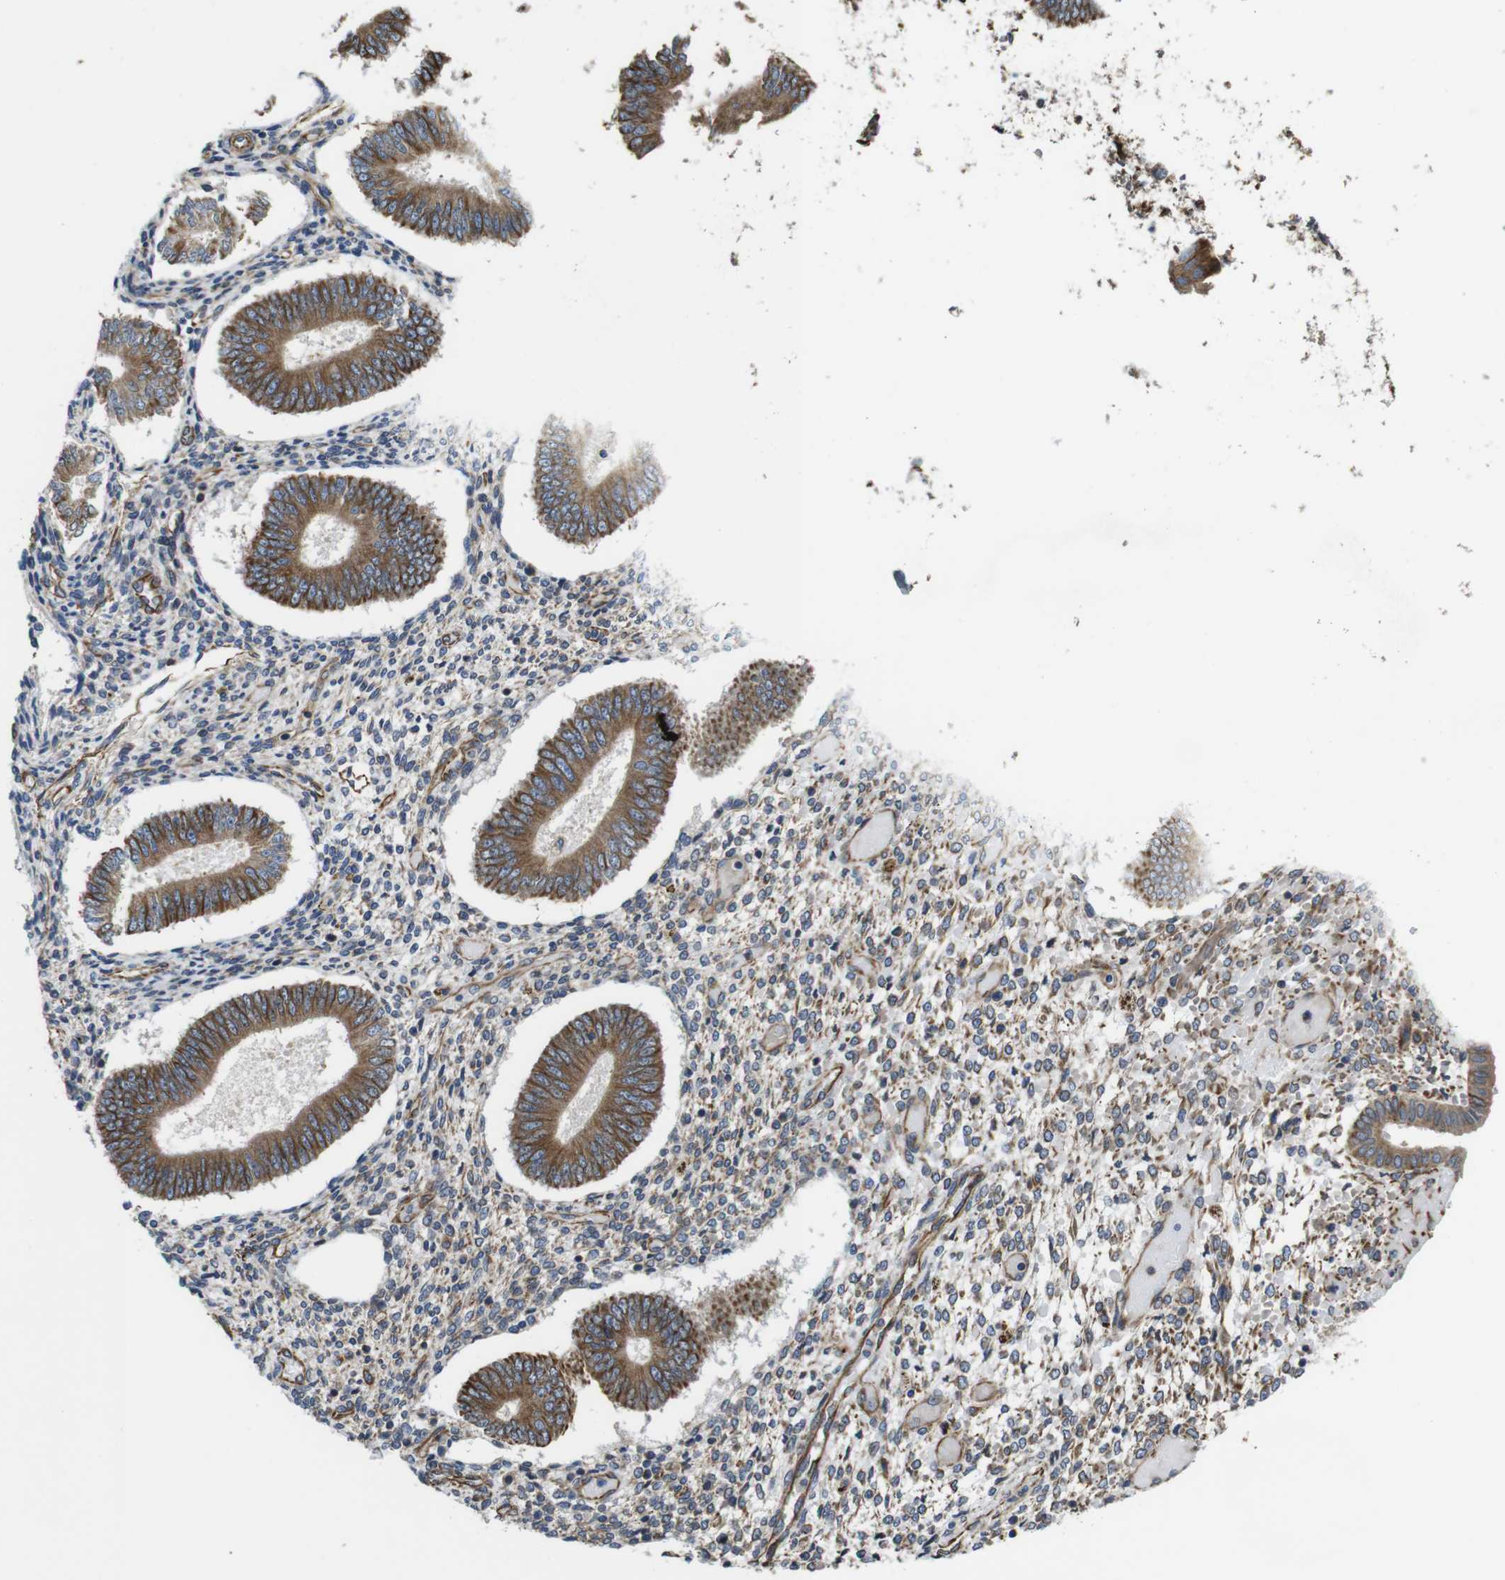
{"staining": {"intensity": "moderate", "quantity": "25%-75%", "location": "cytoplasmic/membranous"}, "tissue": "endometrium", "cell_type": "Cells in endometrial stroma", "image_type": "normal", "snomed": [{"axis": "morphology", "description": "Normal tissue, NOS"}, {"axis": "topography", "description": "Endometrium"}], "caption": "Endometrium stained with a brown dye demonstrates moderate cytoplasmic/membranous positive expression in about 25%-75% of cells in endometrial stroma.", "gene": "POMK", "patient": {"sex": "female", "age": 42}}